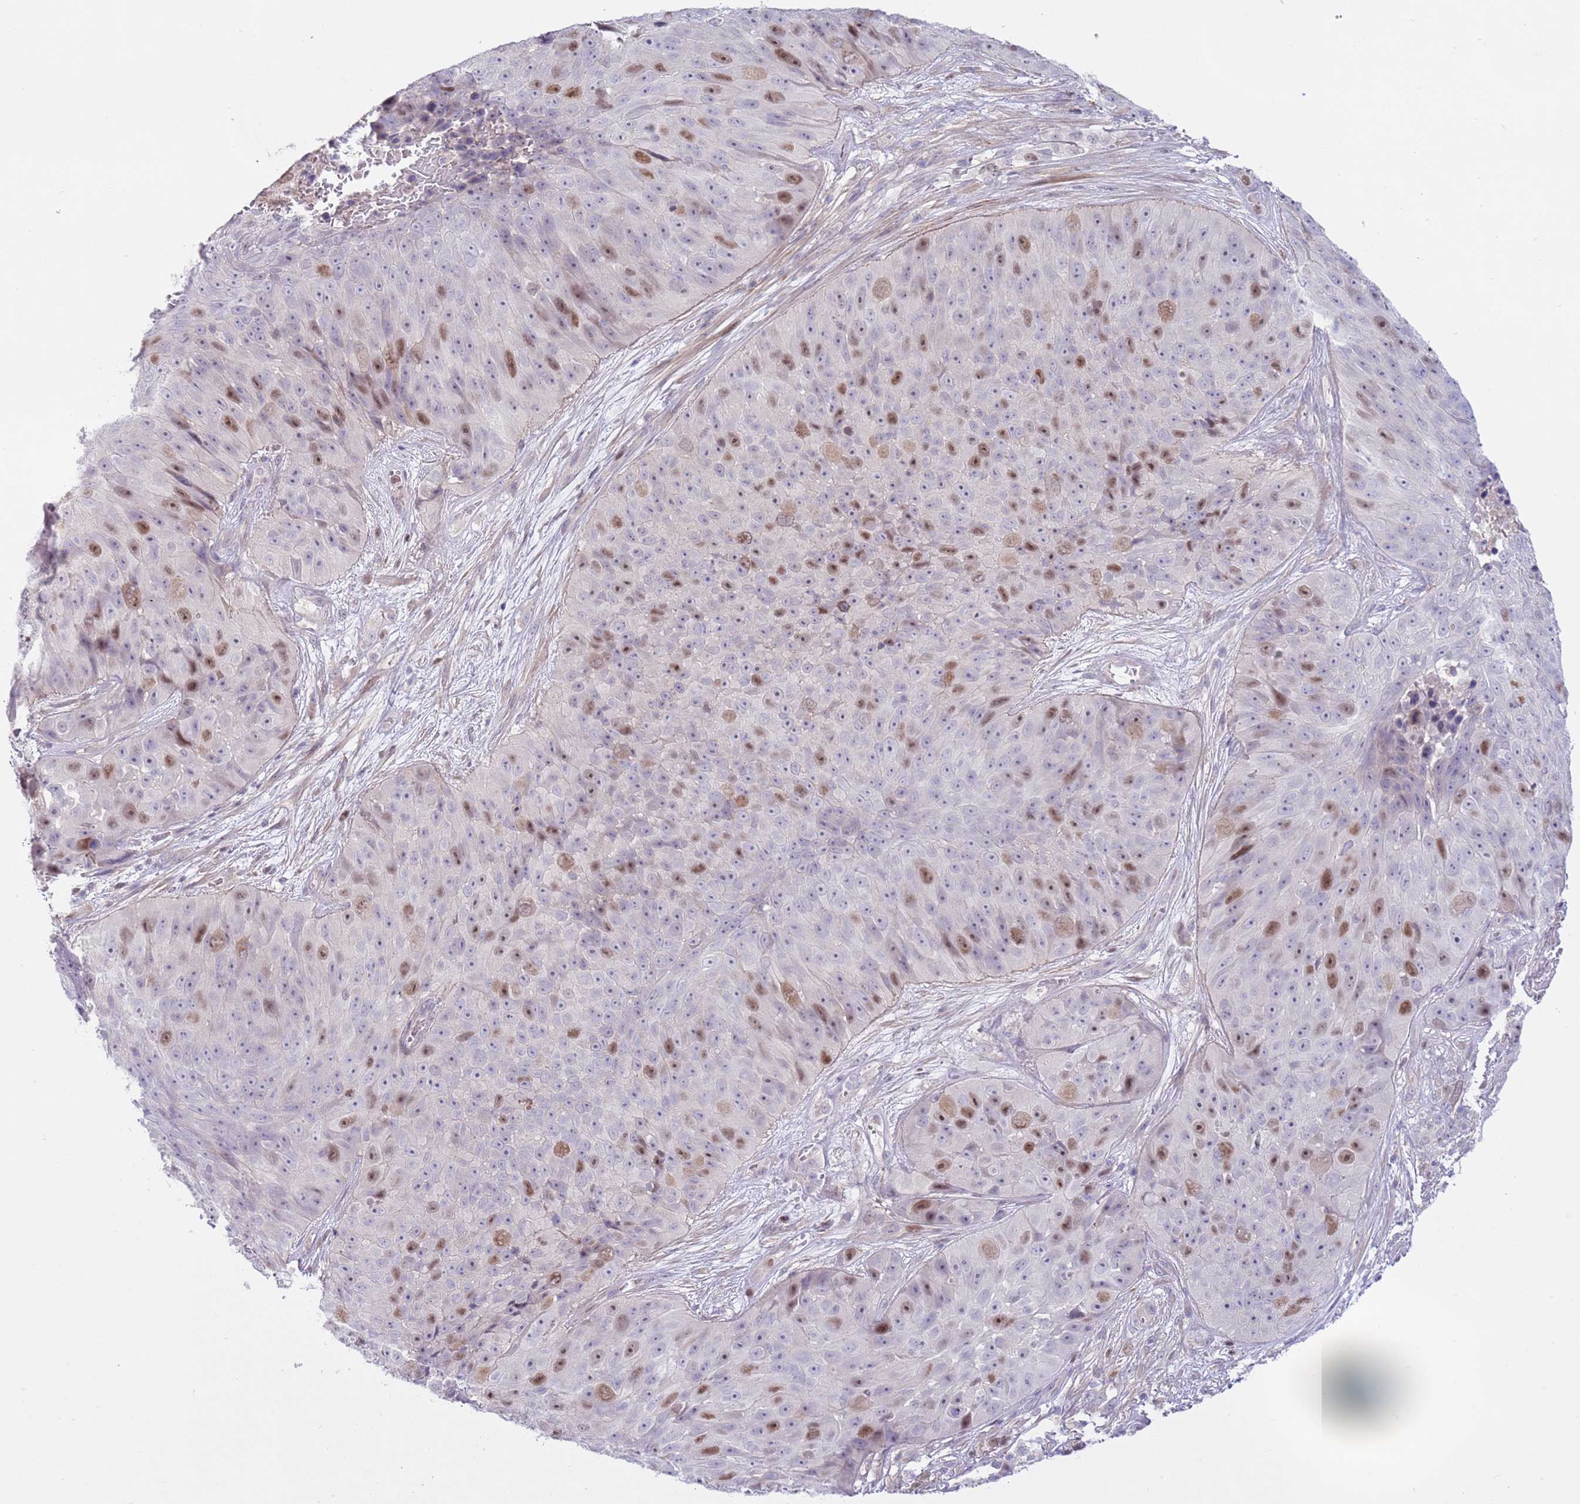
{"staining": {"intensity": "moderate", "quantity": "25%-75%", "location": "nuclear"}, "tissue": "skin cancer", "cell_type": "Tumor cells", "image_type": "cancer", "snomed": [{"axis": "morphology", "description": "Squamous cell carcinoma, NOS"}, {"axis": "topography", "description": "Skin"}], "caption": "Protein expression analysis of skin cancer (squamous cell carcinoma) shows moderate nuclear positivity in approximately 25%-75% of tumor cells.", "gene": "FBRSL1", "patient": {"sex": "female", "age": 87}}